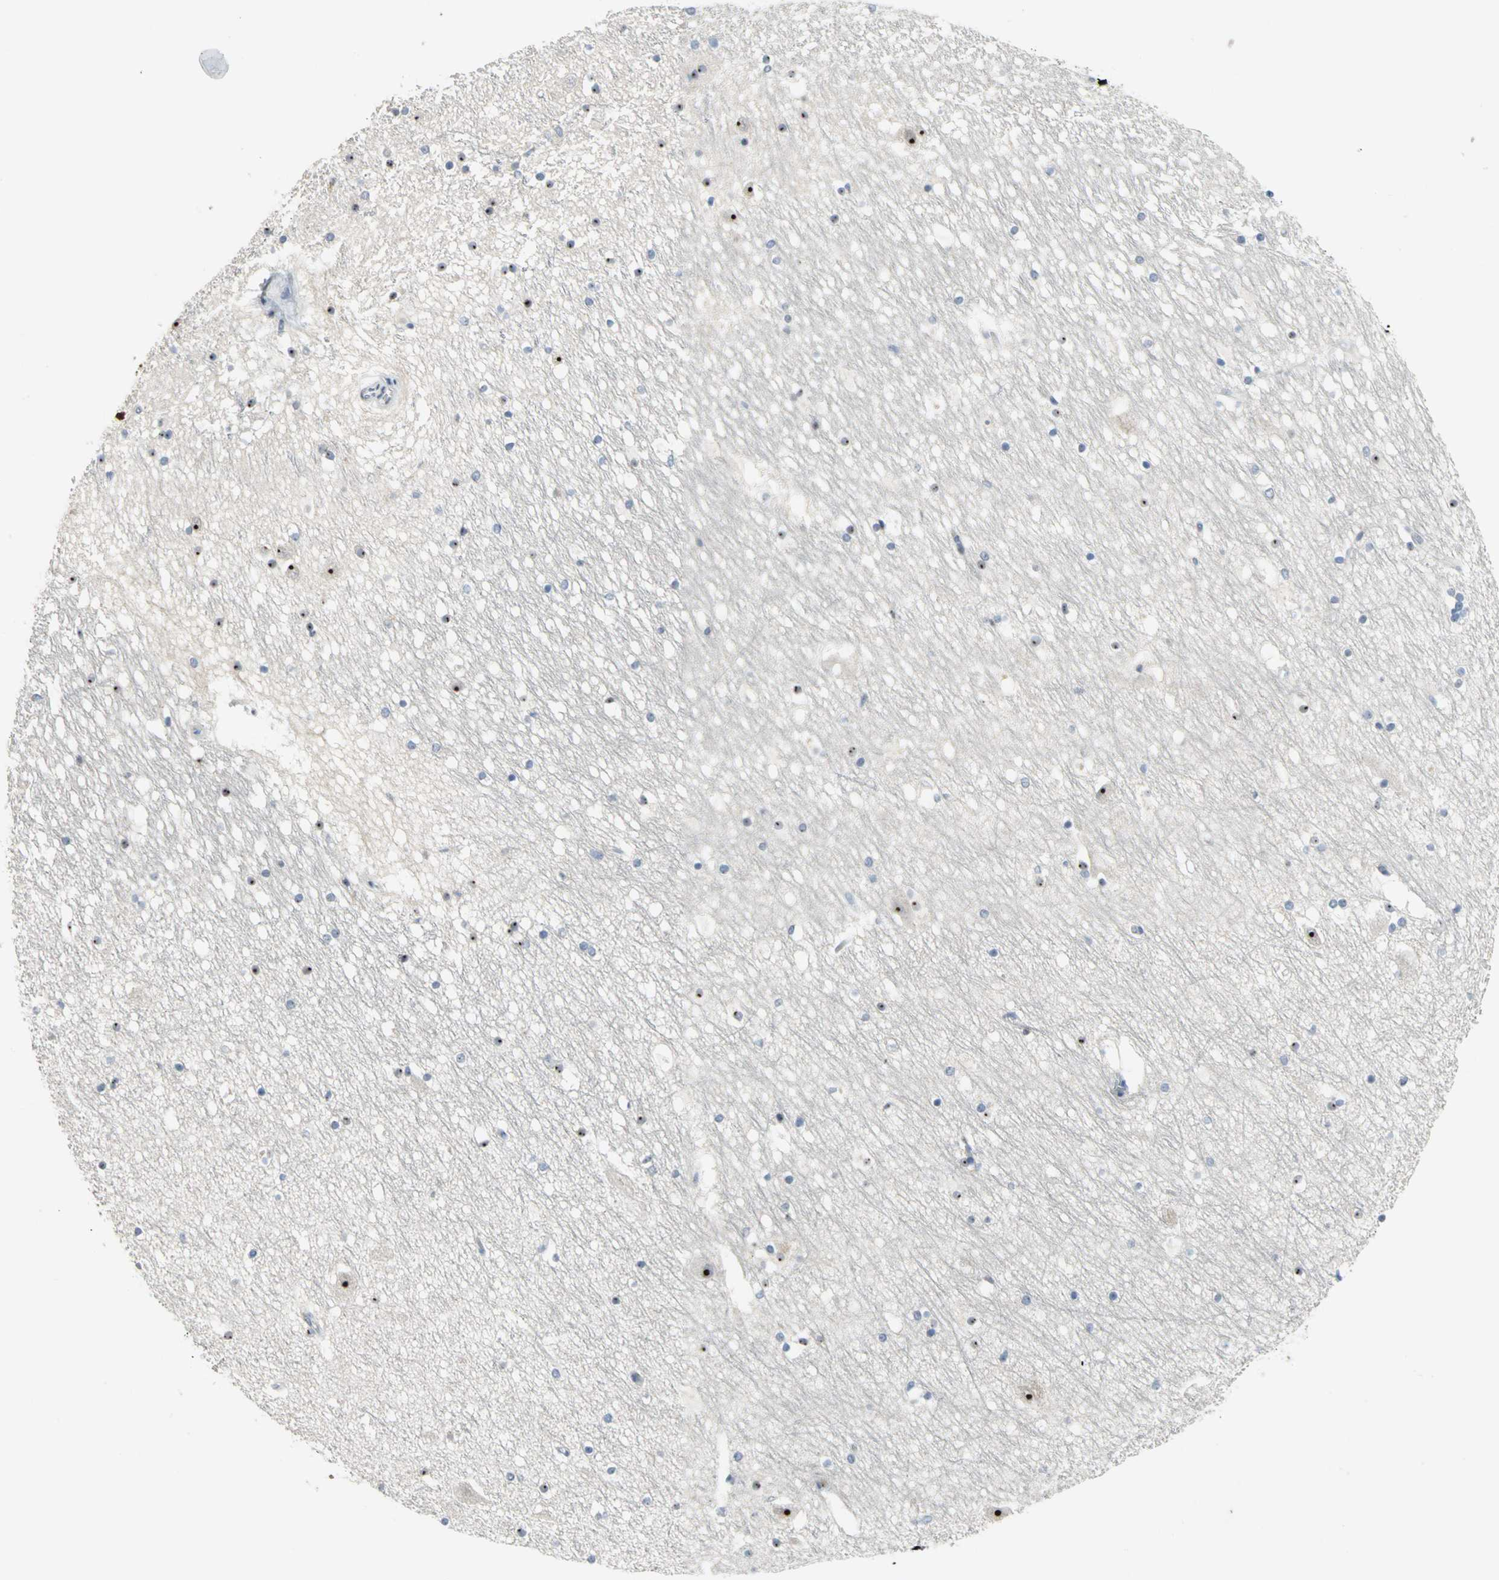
{"staining": {"intensity": "strong", "quantity": "25%-75%", "location": "nuclear"}, "tissue": "hippocampus", "cell_type": "Glial cells", "image_type": "normal", "snomed": [{"axis": "morphology", "description": "Normal tissue, NOS"}, {"axis": "topography", "description": "Hippocampus"}], "caption": "This is a micrograph of IHC staining of unremarkable hippocampus, which shows strong positivity in the nuclear of glial cells.", "gene": "MYBBP1A", "patient": {"sex": "male", "age": 45}}